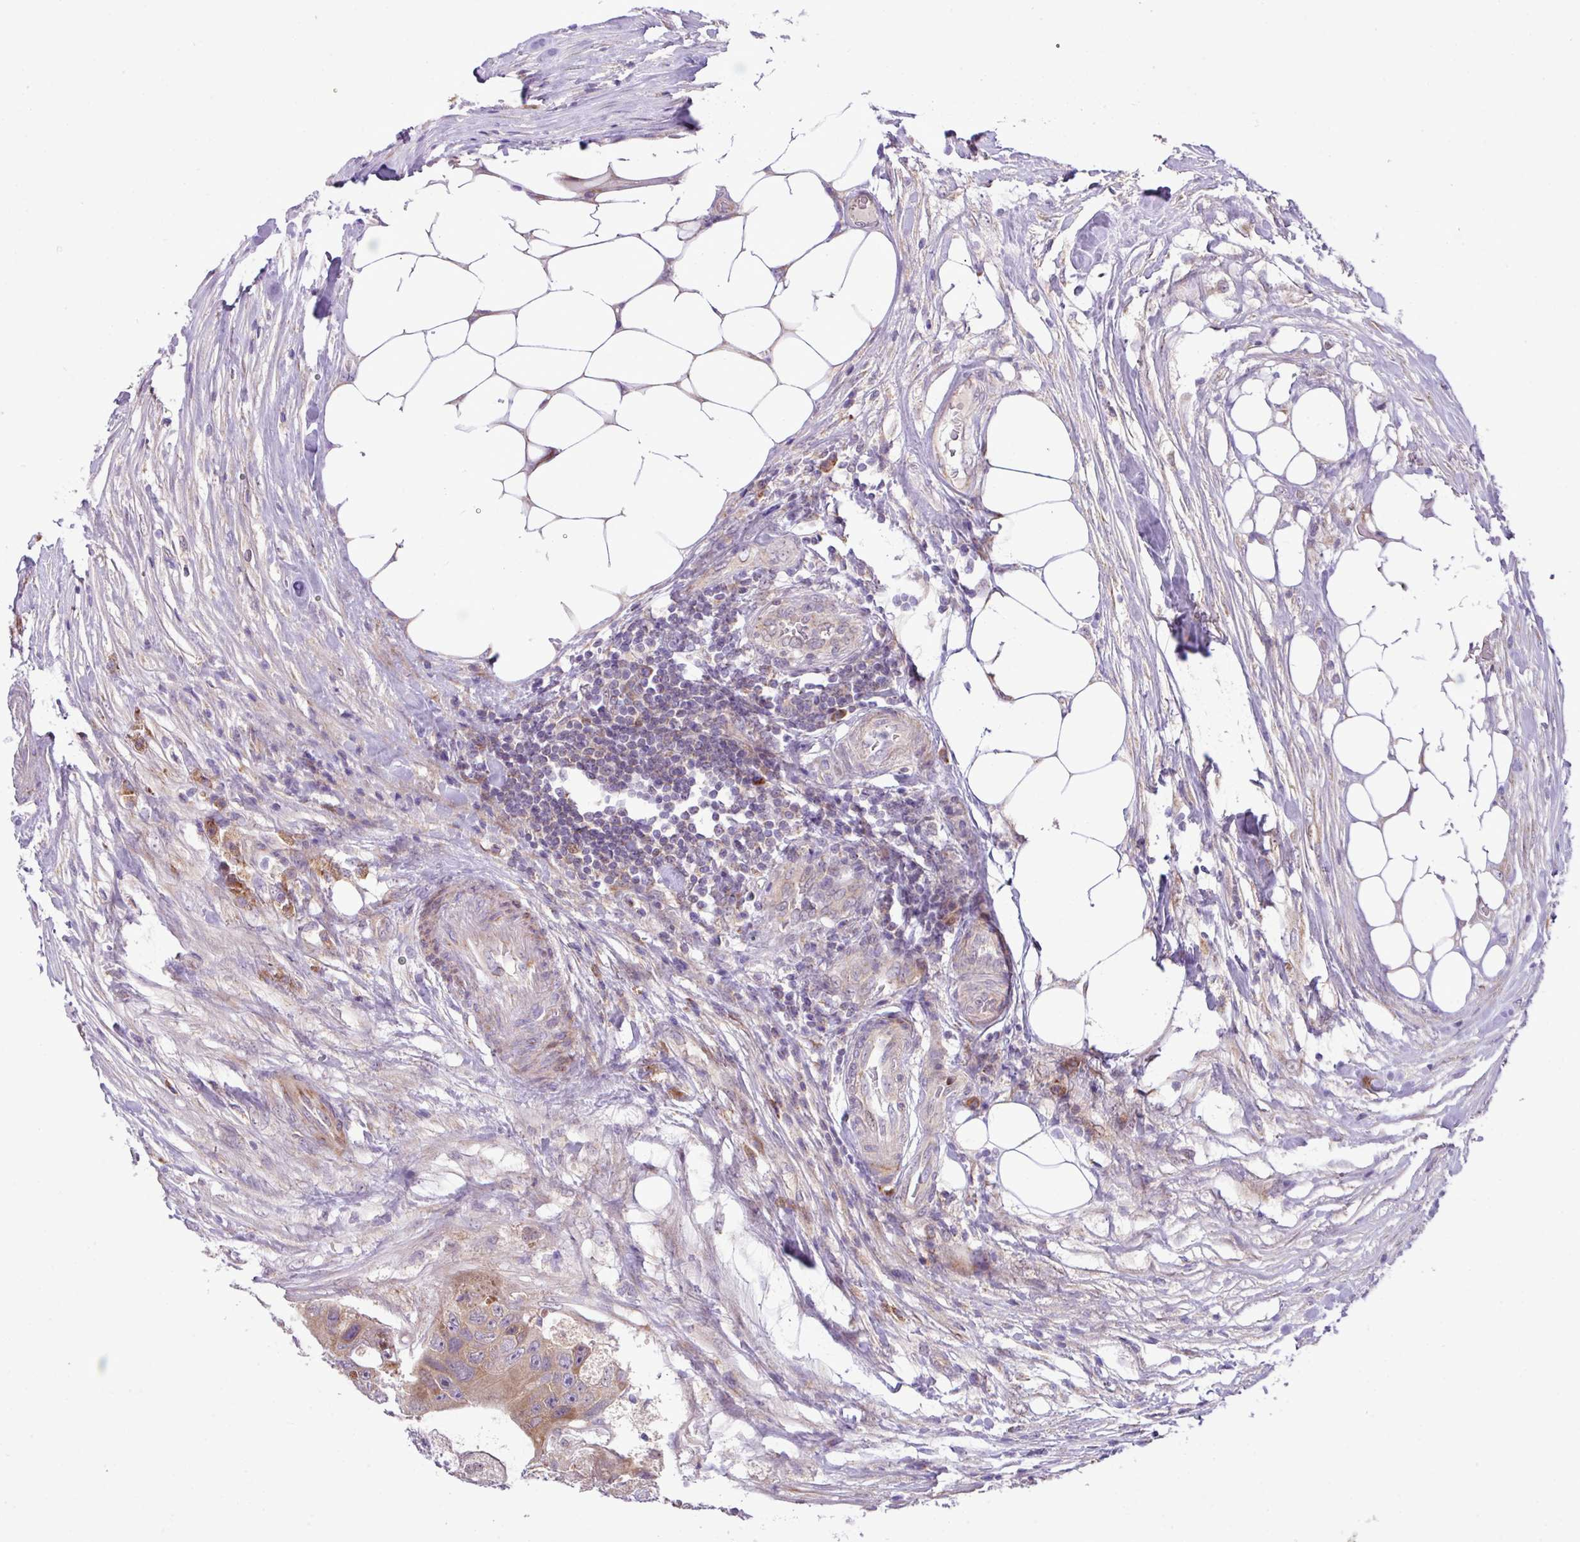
{"staining": {"intensity": "moderate", "quantity": ">75%", "location": "cytoplasmic/membranous"}, "tissue": "colorectal cancer", "cell_type": "Tumor cells", "image_type": "cancer", "snomed": [{"axis": "morphology", "description": "Adenocarcinoma, NOS"}, {"axis": "topography", "description": "Colon"}], "caption": "Immunohistochemical staining of human colorectal cancer demonstrates medium levels of moderate cytoplasmic/membranous protein staining in approximately >75% of tumor cells.", "gene": "B3GNT9", "patient": {"sex": "female", "age": 46}}